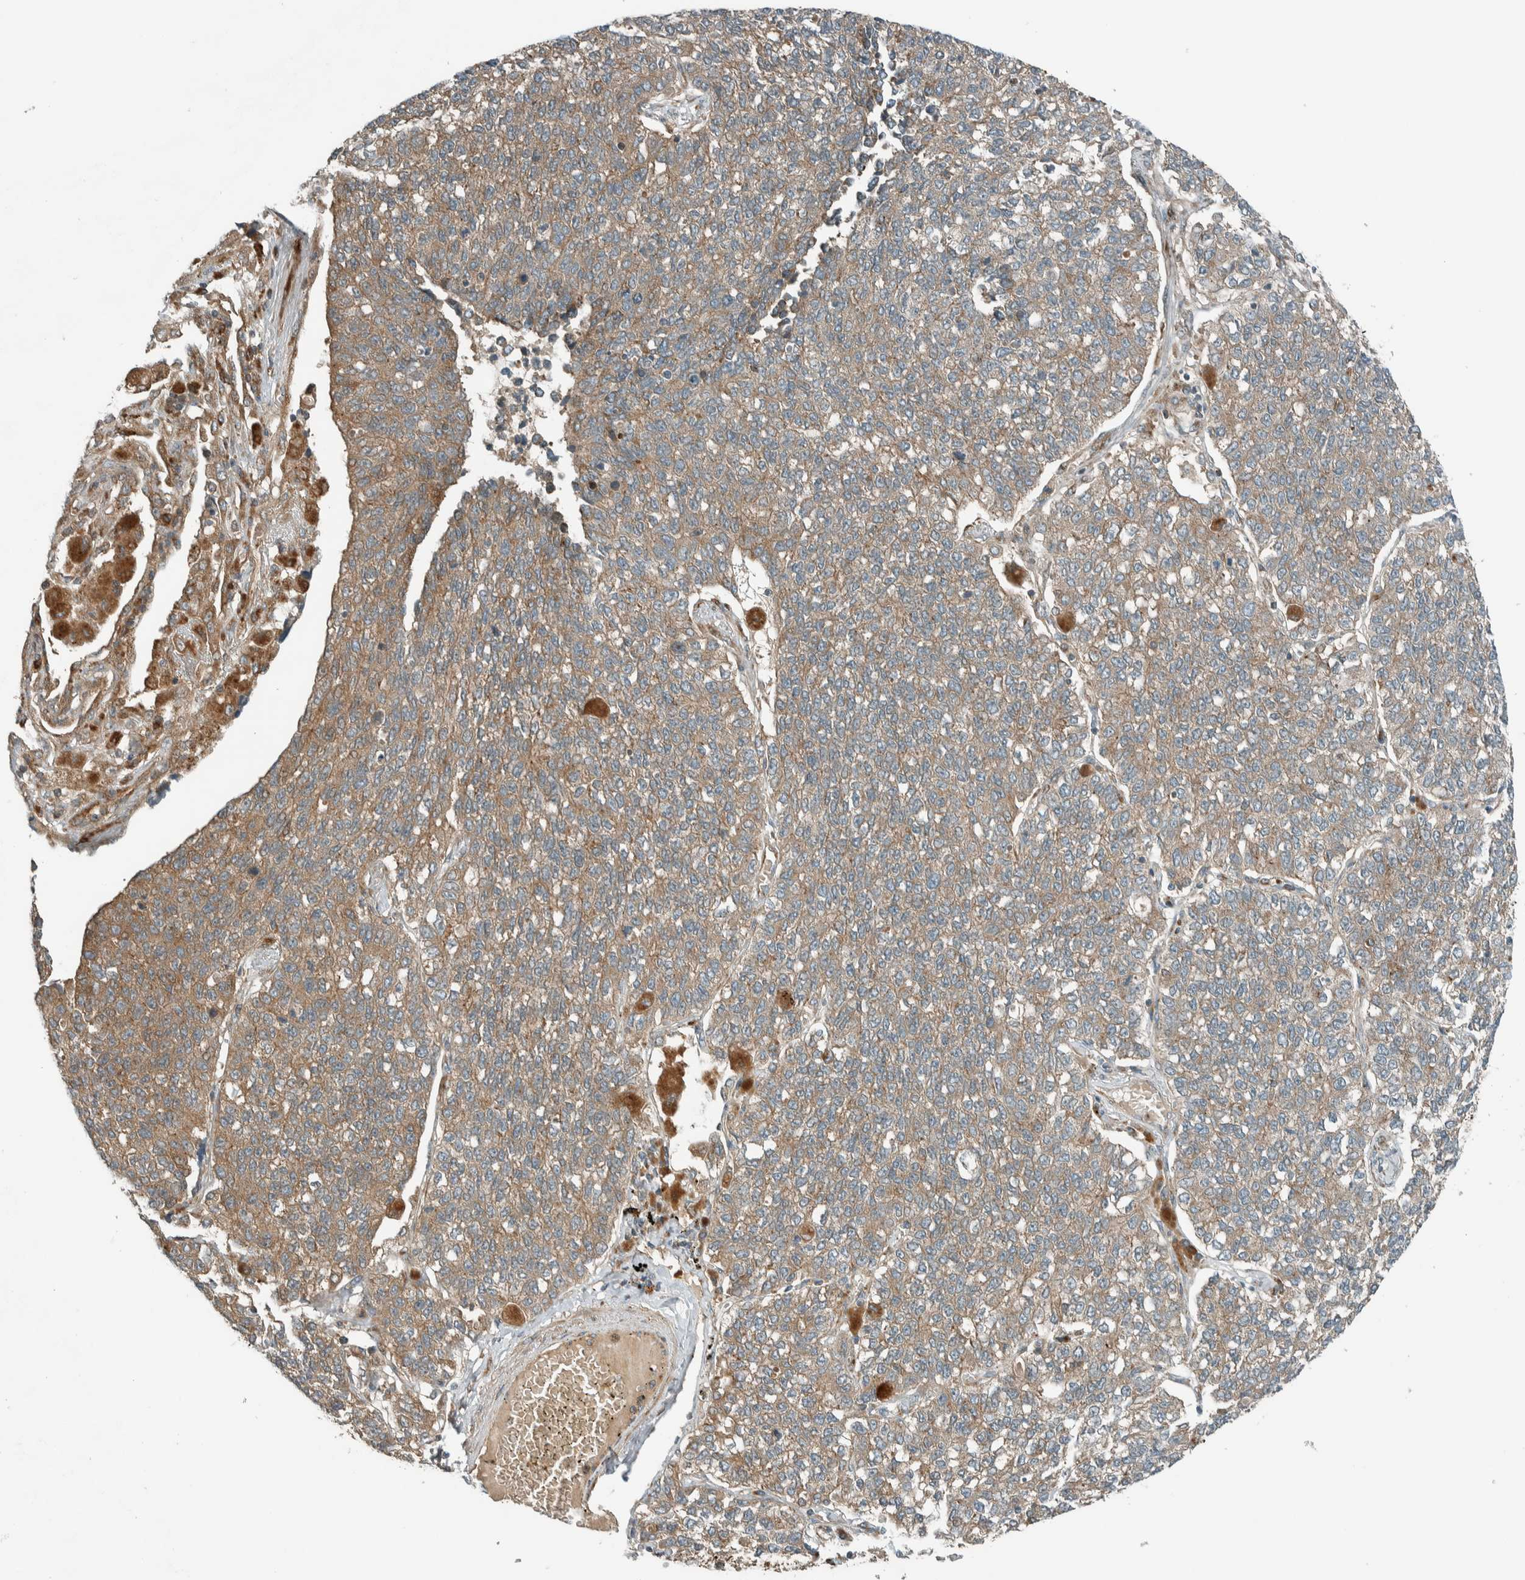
{"staining": {"intensity": "weak", "quantity": ">75%", "location": "cytoplasmic/membranous"}, "tissue": "lung cancer", "cell_type": "Tumor cells", "image_type": "cancer", "snomed": [{"axis": "morphology", "description": "Adenocarcinoma, NOS"}, {"axis": "topography", "description": "Lung"}], "caption": "Protein expression analysis of lung cancer (adenocarcinoma) shows weak cytoplasmic/membranous positivity in about >75% of tumor cells.", "gene": "EXOC7", "patient": {"sex": "male", "age": 49}}